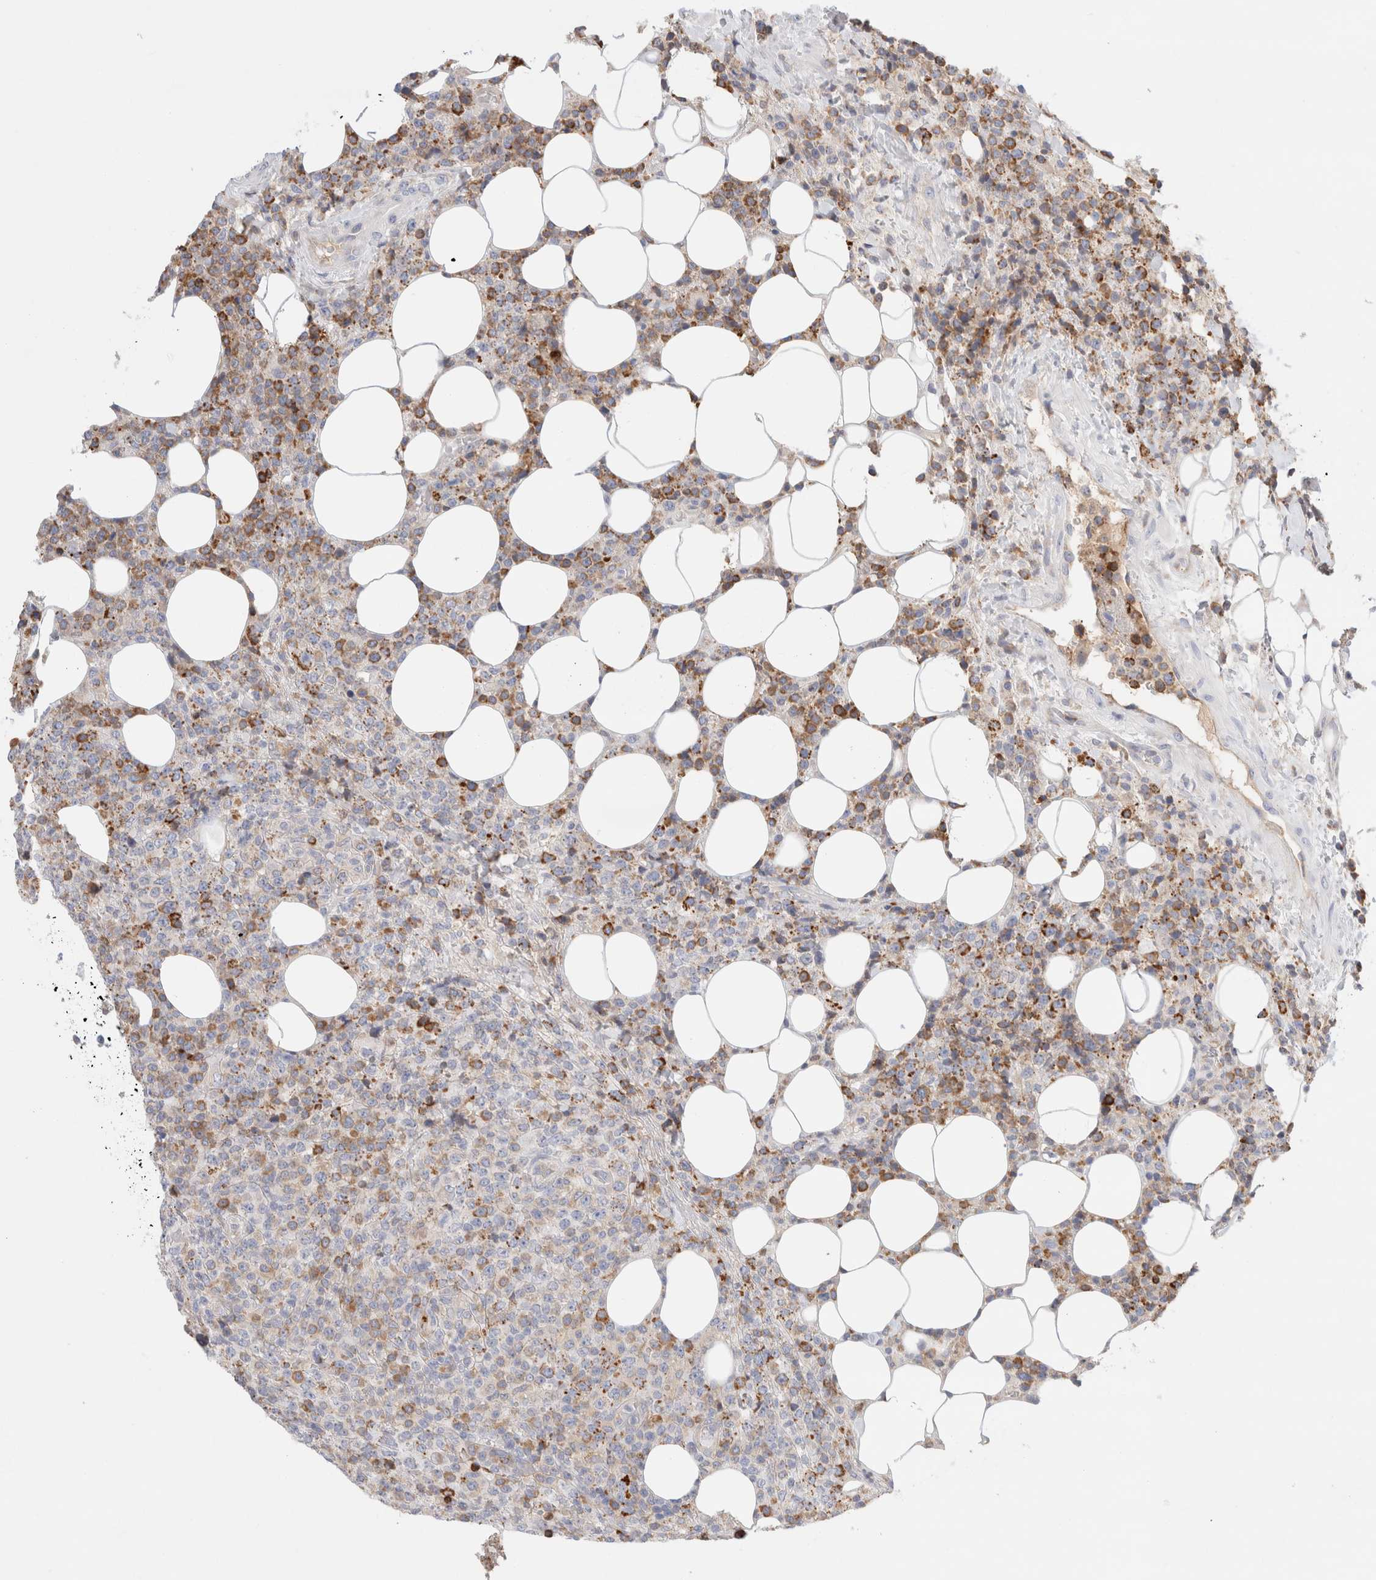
{"staining": {"intensity": "moderate", "quantity": "25%-75%", "location": "cytoplasmic/membranous"}, "tissue": "lymphoma", "cell_type": "Tumor cells", "image_type": "cancer", "snomed": [{"axis": "morphology", "description": "Malignant lymphoma, non-Hodgkin's type, High grade"}, {"axis": "topography", "description": "Lymph node"}], "caption": "Brown immunohistochemical staining in human high-grade malignant lymphoma, non-Hodgkin's type displays moderate cytoplasmic/membranous staining in approximately 25%-75% of tumor cells.", "gene": "CSK", "patient": {"sex": "male", "age": 13}}